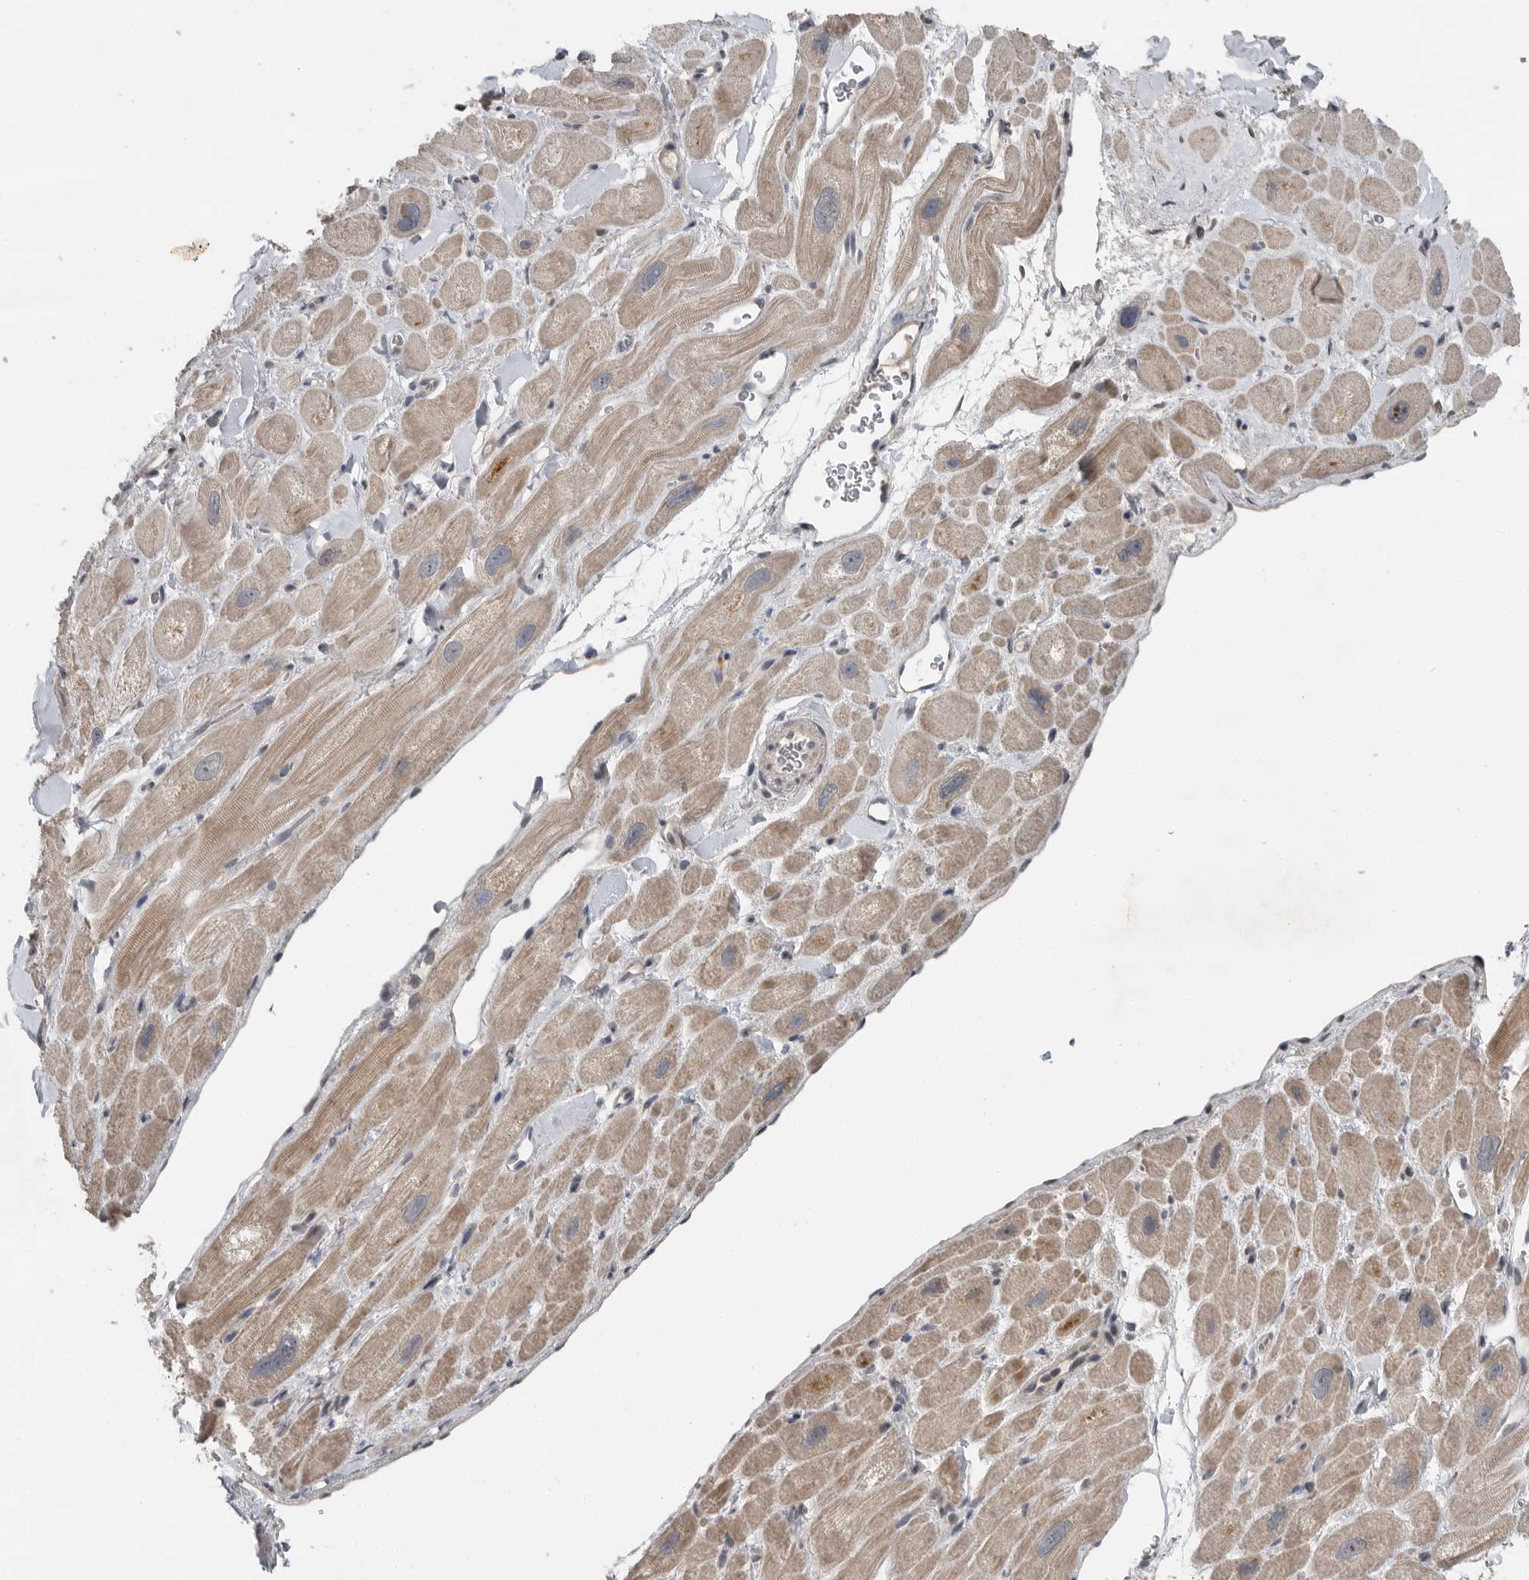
{"staining": {"intensity": "moderate", "quantity": ">75%", "location": "cytoplasmic/membranous"}, "tissue": "heart muscle", "cell_type": "Cardiomyocytes", "image_type": "normal", "snomed": [{"axis": "morphology", "description": "Normal tissue, NOS"}, {"axis": "topography", "description": "Heart"}], "caption": "A brown stain highlights moderate cytoplasmic/membranous expression of a protein in cardiomyocytes of normal heart muscle.", "gene": "SCP2", "patient": {"sex": "male", "age": 49}}